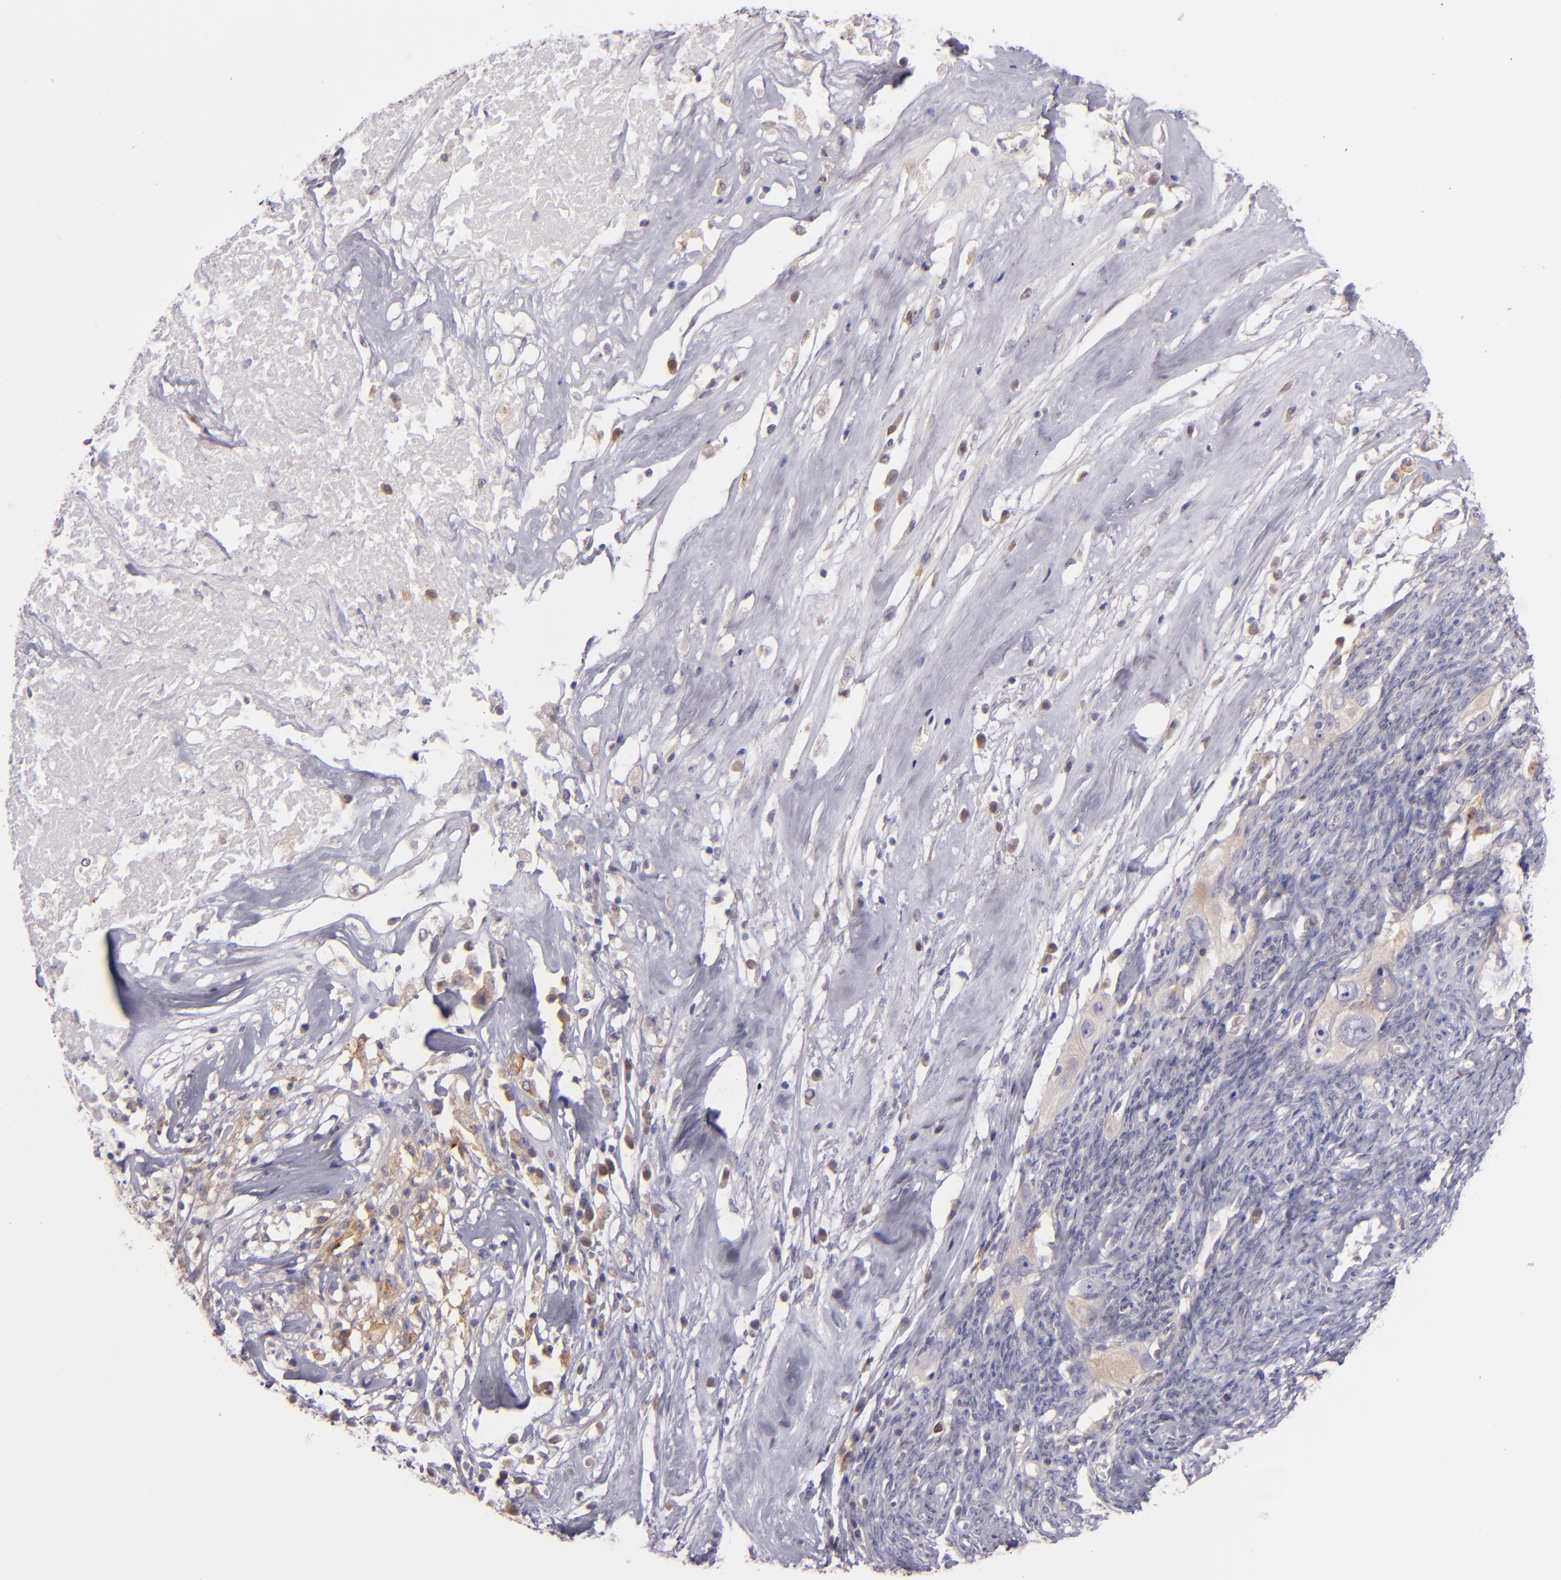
{"staining": {"intensity": "weak", "quantity": "<25%", "location": "cytoplasmic/membranous"}, "tissue": "ovarian cancer", "cell_type": "Tumor cells", "image_type": "cancer", "snomed": [{"axis": "morphology", "description": "Normal tissue, NOS"}, {"axis": "morphology", "description": "Cystadenocarcinoma, serous, NOS"}, {"axis": "topography", "description": "Ovary"}], "caption": "Immunohistochemistry (IHC) of human ovarian cancer (serous cystadenocarcinoma) exhibits no staining in tumor cells.", "gene": "CD83", "patient": {"sex": "female", "age": 62}}